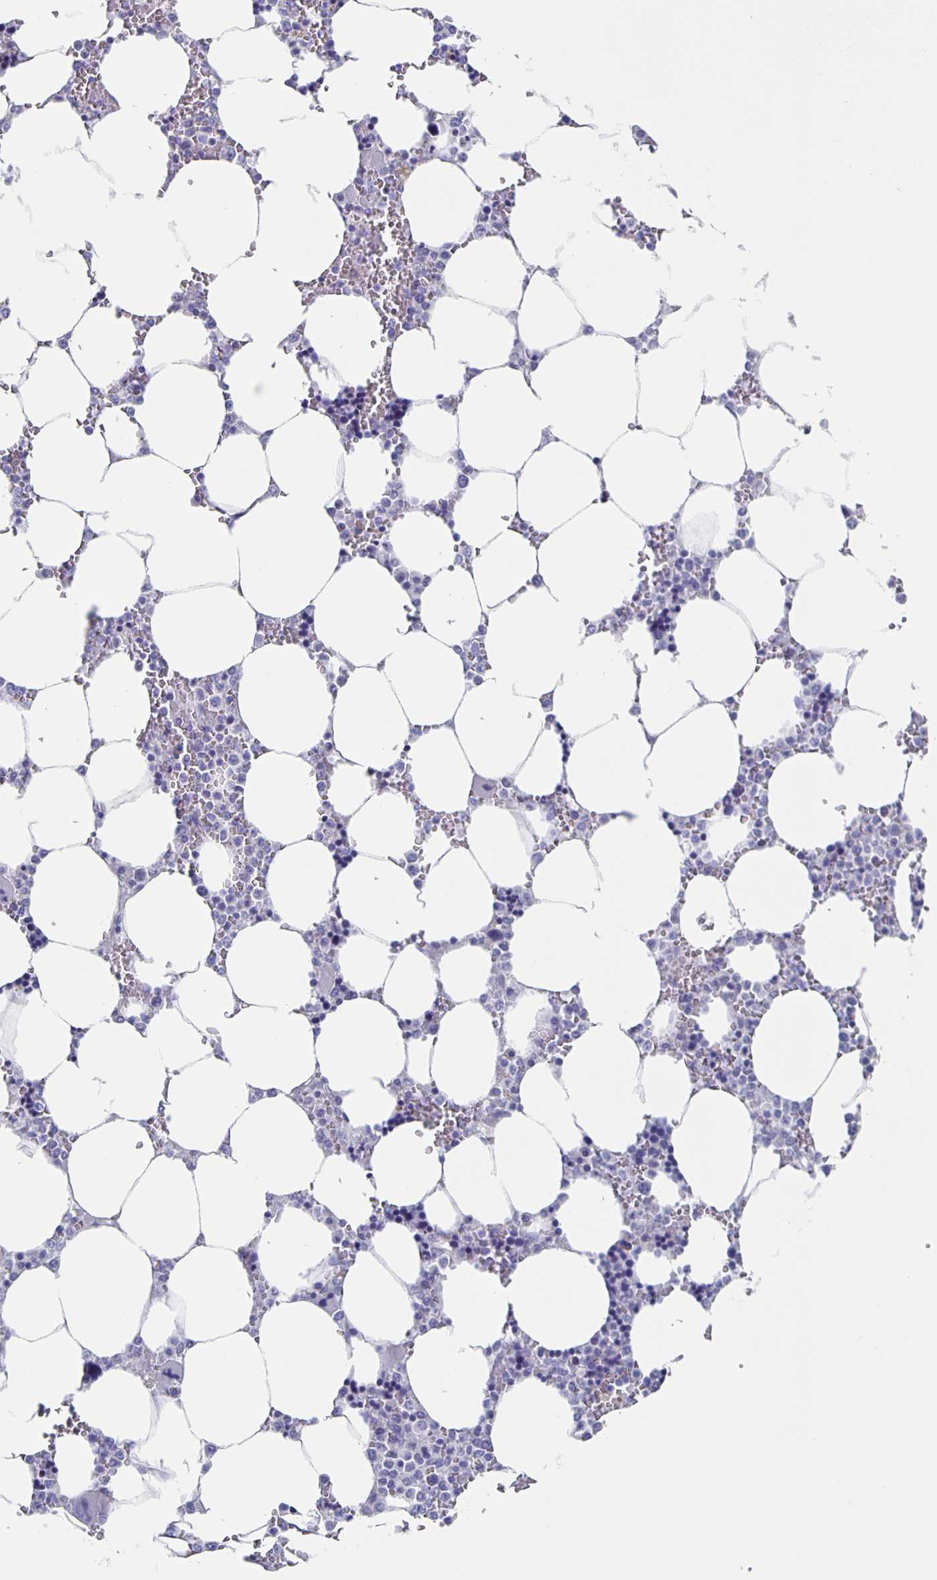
{"staining": {"intensity": "negative", "quantity": "none", "location": "none"}, "tissue": "bone marrow", "cell_type": "Hematopoietic cells", "image_type": "normal", "snomed": [{"axis": "morphology", "description": "Normal tissue, NOS"}, {"axis": "topography", "description": "Bone marrow"}], "caption": "Hematopoietic cells show no significant protein expression in normal bone marrow.", "gene": "SLC34A2", "patient": {"sex": "male", "age": 64}}